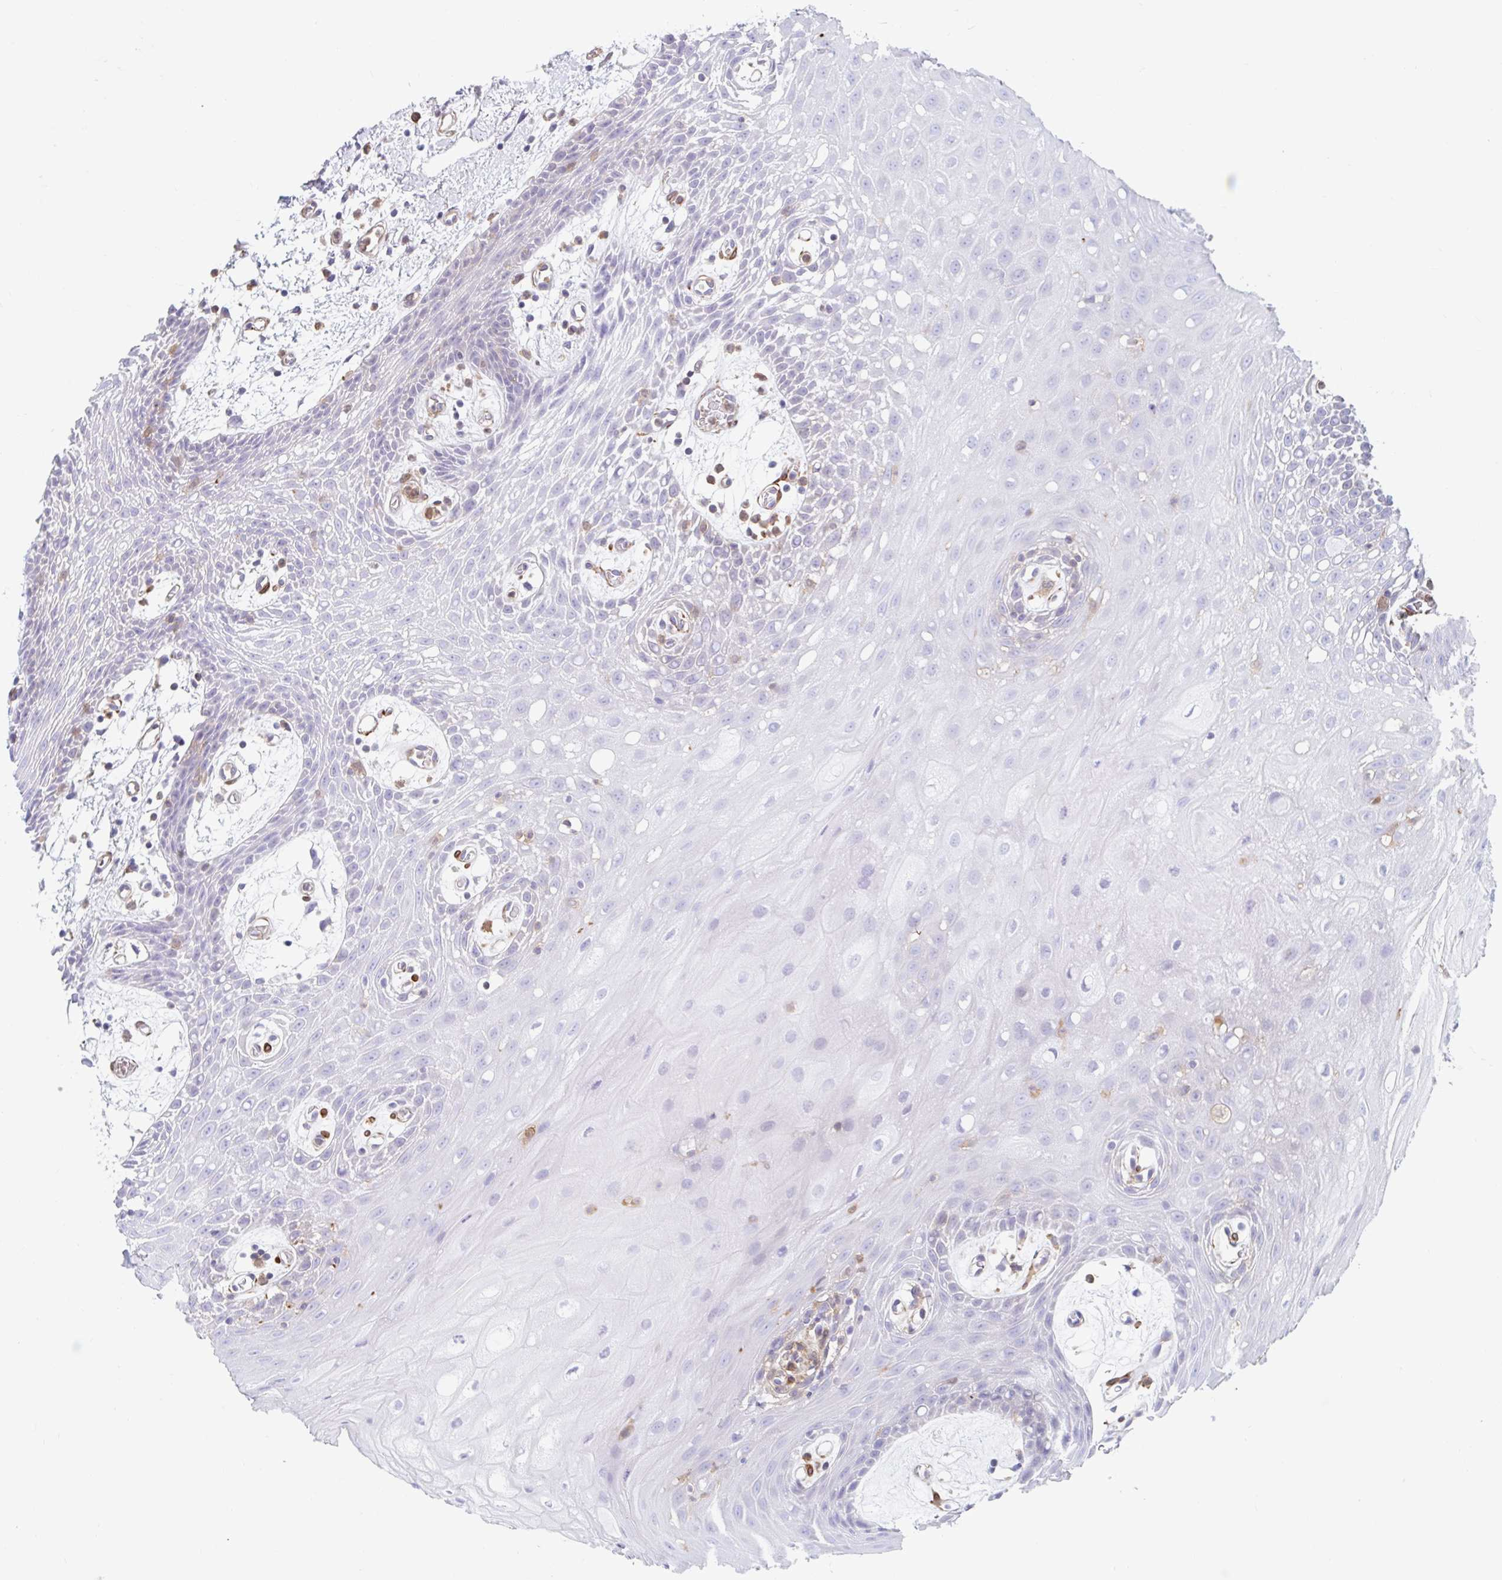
{"staining": {"intensity": "negative", "quantity": "none", "location": "none"}, "tissue": "oral mucosa", "cell_type": "Squamous epithelial cells", "image_type": "normal", "snomed": [{"axis": "morphology", "description": "Normal tissue, NOS"}, {"axis": "topography", "description": "Oral tissue"}], "caption": "DAB immunohistochemical staining of unremarkable human oral mucosa exhibits no significant positivity in squamous epithelial cells.", "gene": "EFHD1", "patient": {"sex": "female", "age": 59}}